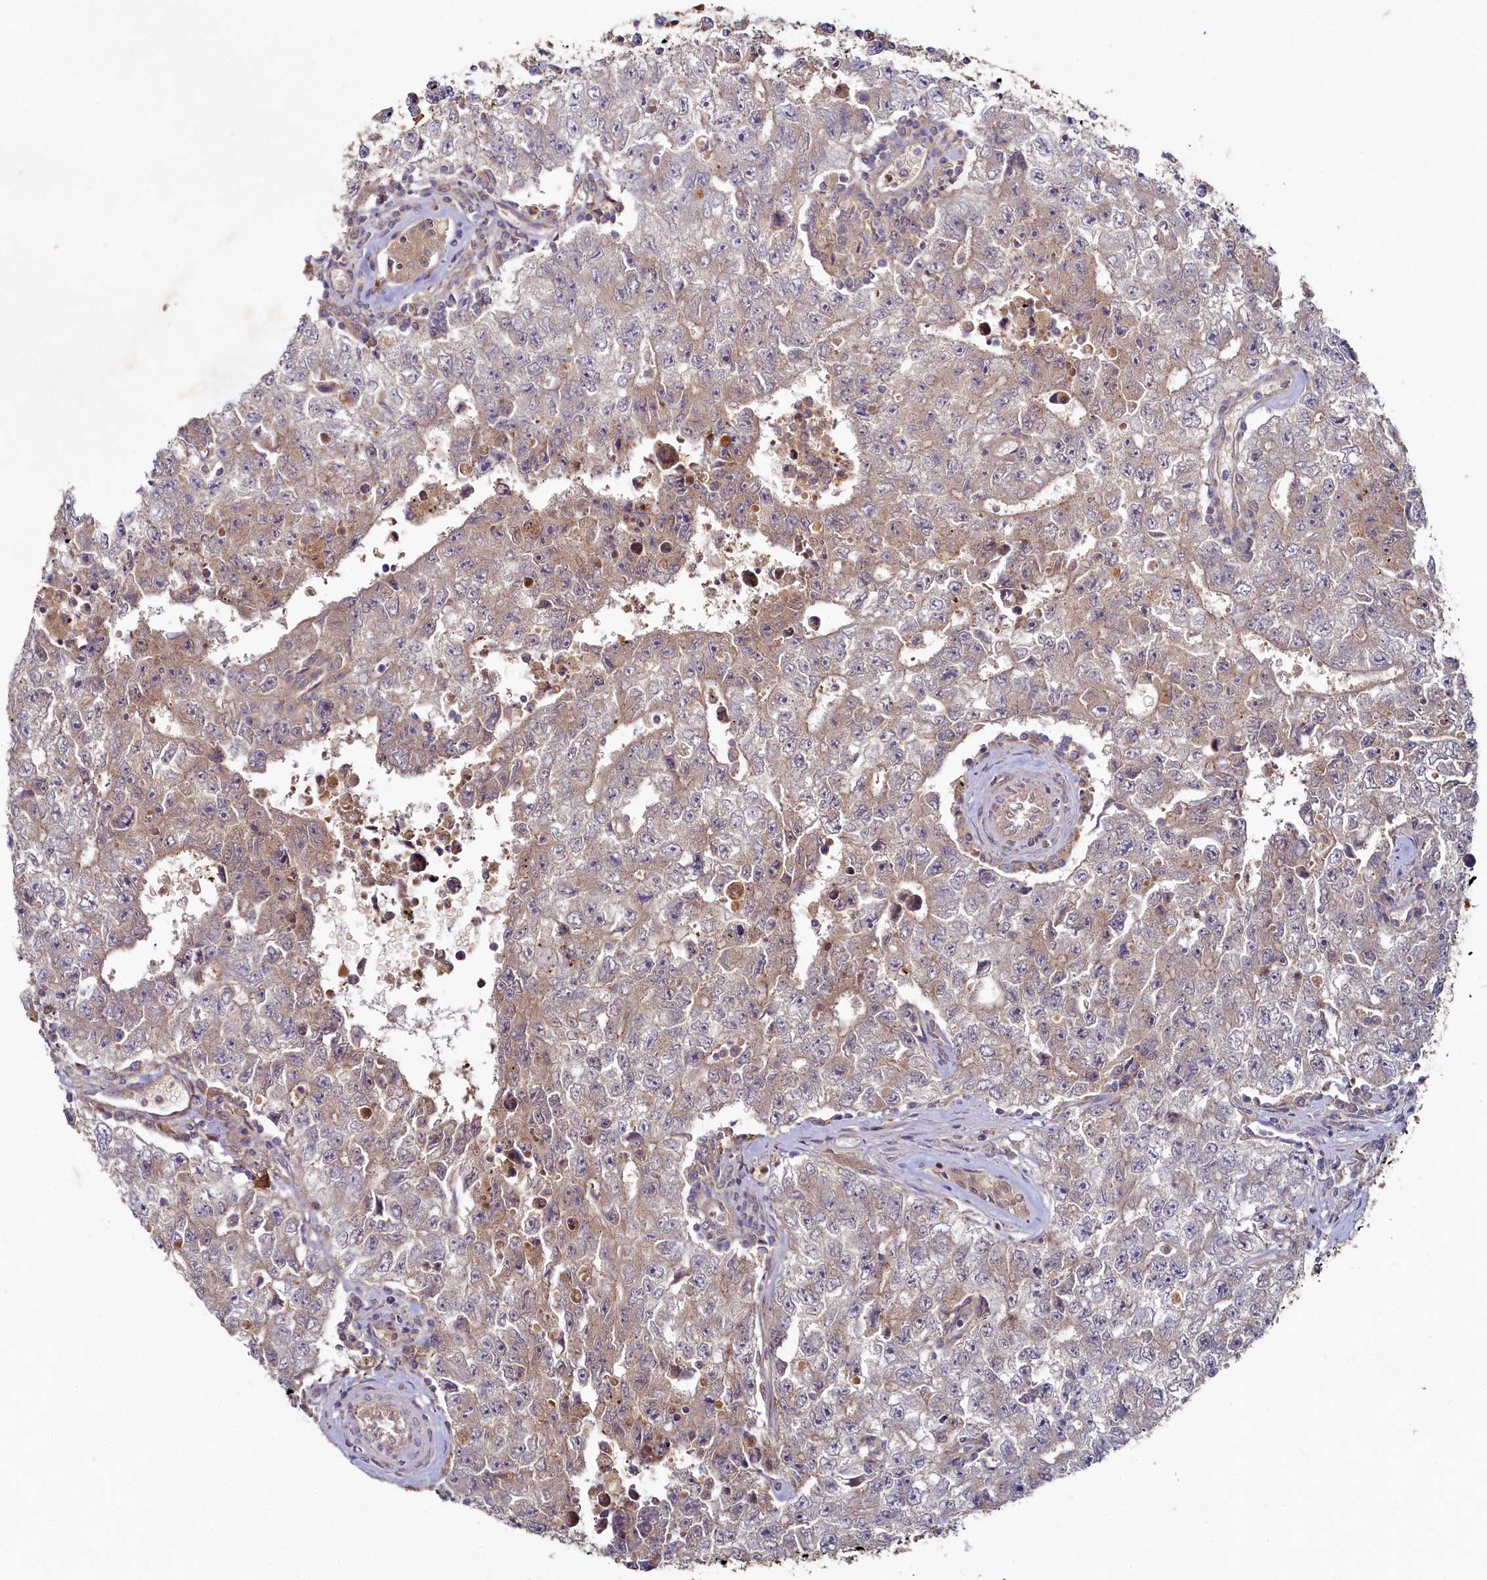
{"staining": {"intensity": "weak", "quantity": "25%-75%", "location": "cytoplasmic/membranous"}, "tissue": "testis cancer", "cell_type": "Tumor cells", "image_type": "cancer", "snomed": [{"axis": "morphology", "description": "Carcinoma, Embryonal, NOS"}, {"axis": "topography", "description": "Testis"}], "caption": "Human testis embryonal carcinoma stained with a protein marker exhibits weak staining in tumor cells.", "gene": "HERC3", "patient": {"sex": "male", "age": 17}}